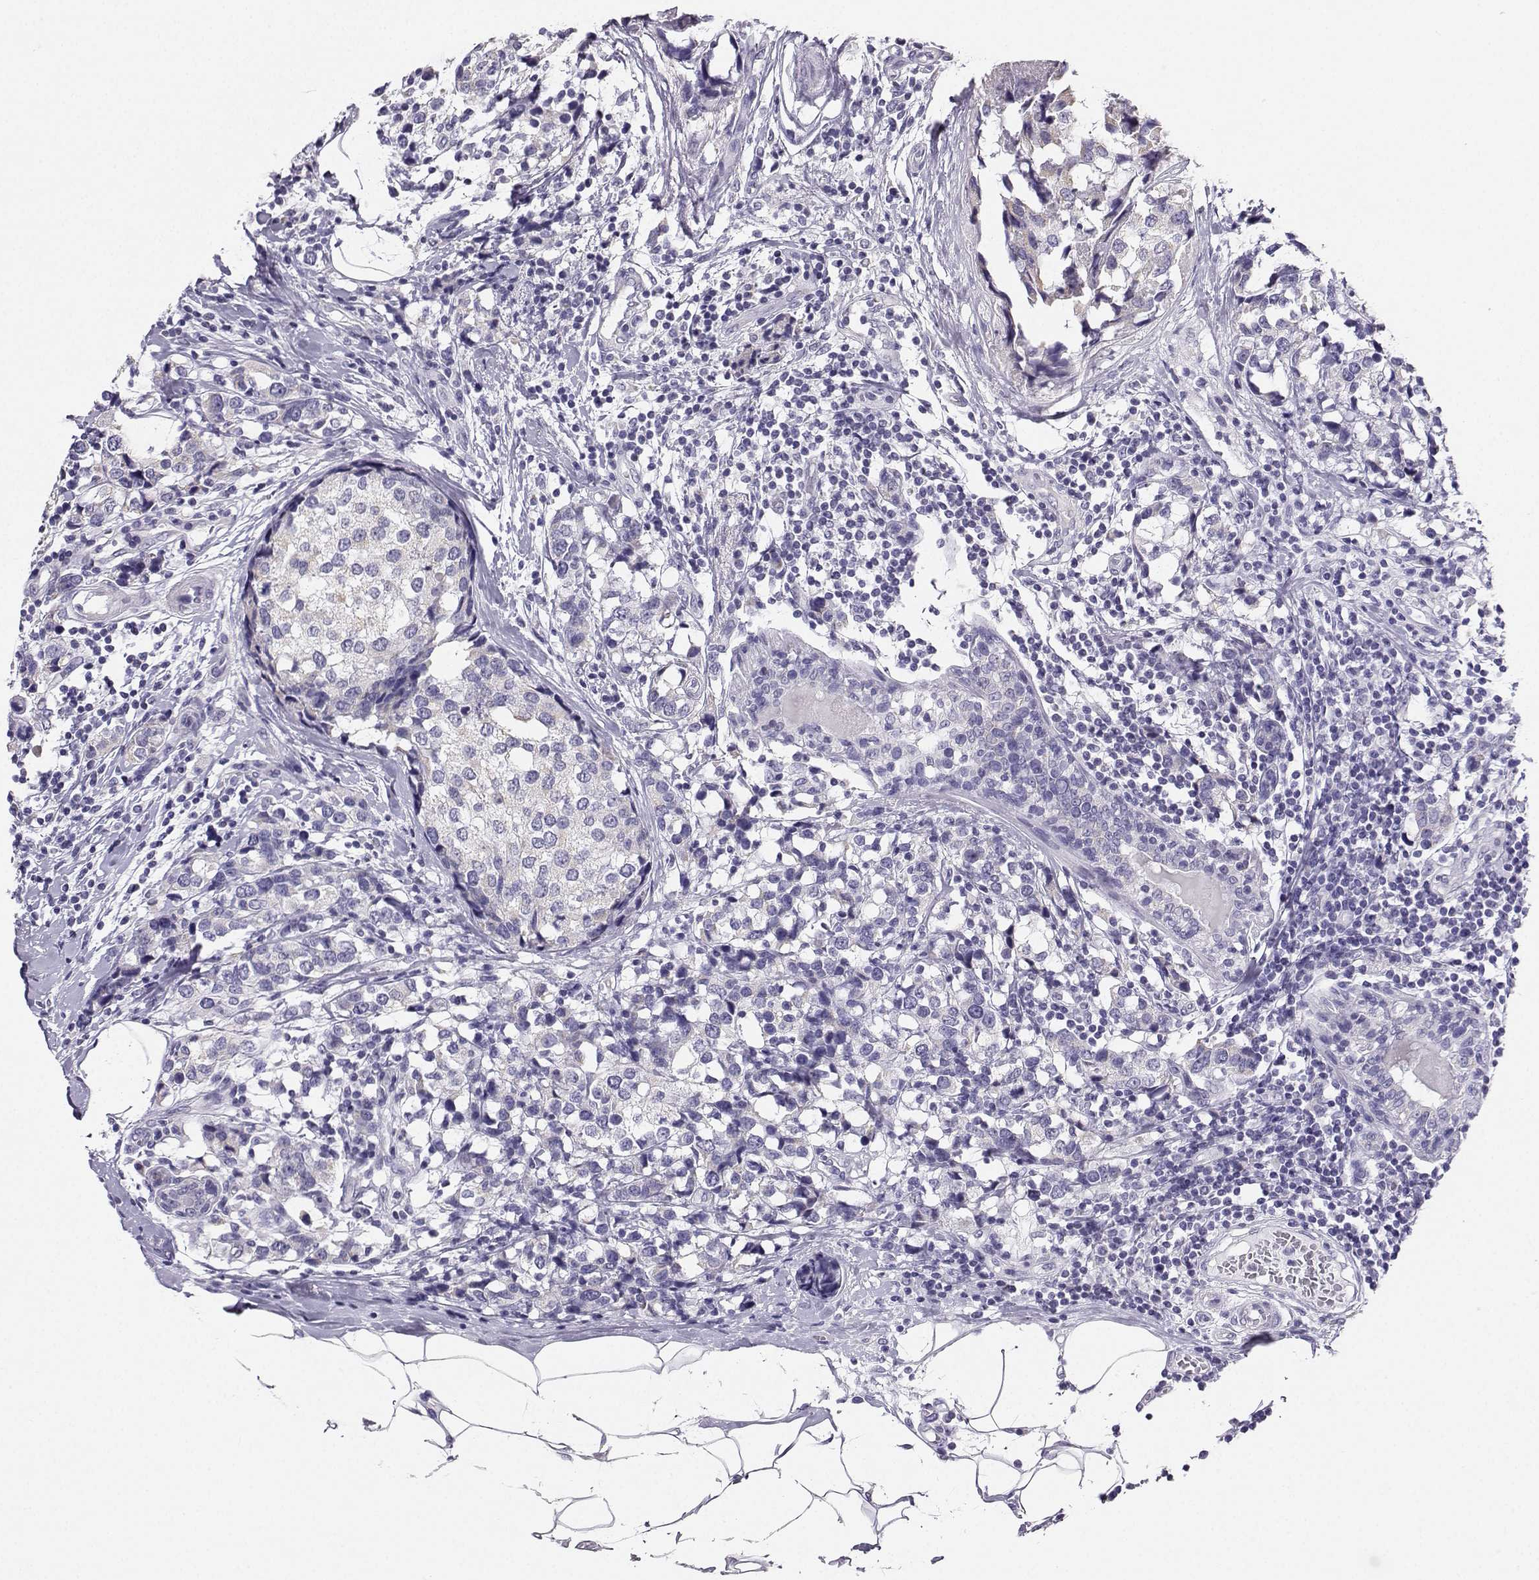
{"staining": {"intensity": "negative", "quantity": "none", "location": "none"}, "tissue": "breast cancer", "cell_type": "Tumor cells", "image_type": "cancer", "snomed": [{"axis": "morphology", "description": "Lobular carcinoma"}, {"axis": "topography", "description": "Breast"}], "caption": "There is no significant positivity in tumor cells of breast cancer. (Immunohistochemistry (ihc), brightfield microscopy, high magnification).", "gene": "AVP", "patient": {"sex": "female", "age": 59}}